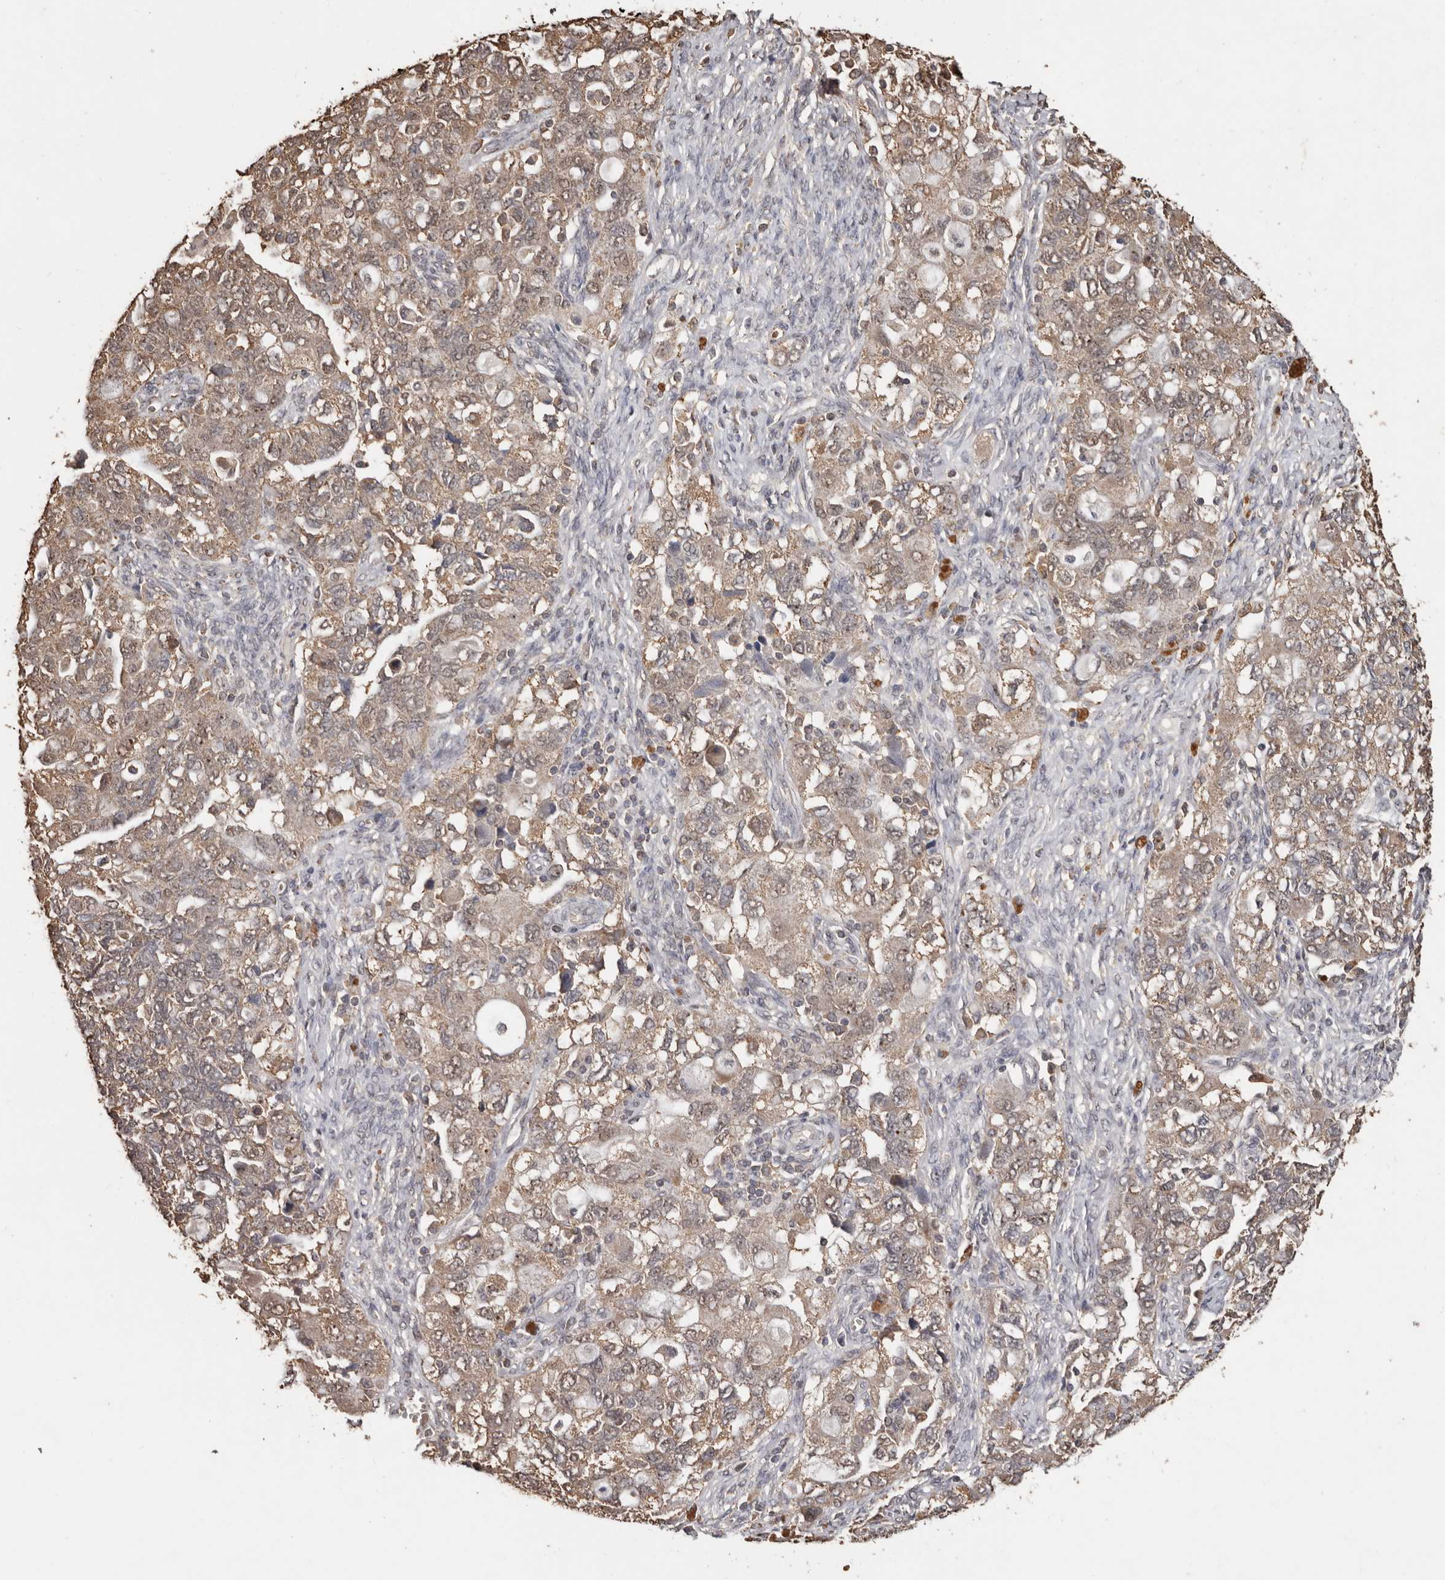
{"staining": {"intensity": "weak", "quantity": ">75%", "location": "cytoplasmic/membranous"}, "tissue": "ovarian cancer", "cell_type": "Tumor cells", "image_type": "cancer", "snomed": [{"axis": "morphology", "description": "Carcinoma, NOS"}, {"axis": "morphology", "description": "Cystadenocarcinoma, serous, NOS"}, {"axis": "topography", "description": "Ovary"}], "caption": "The photomicrograph shows staining of ovarian cancer, revealing weak cytoplasmic/membranous protein positivity (brown color) within tumor cells.", "gene": "GRAMD2A", "patient": {"sex": "female", "age": 69}}